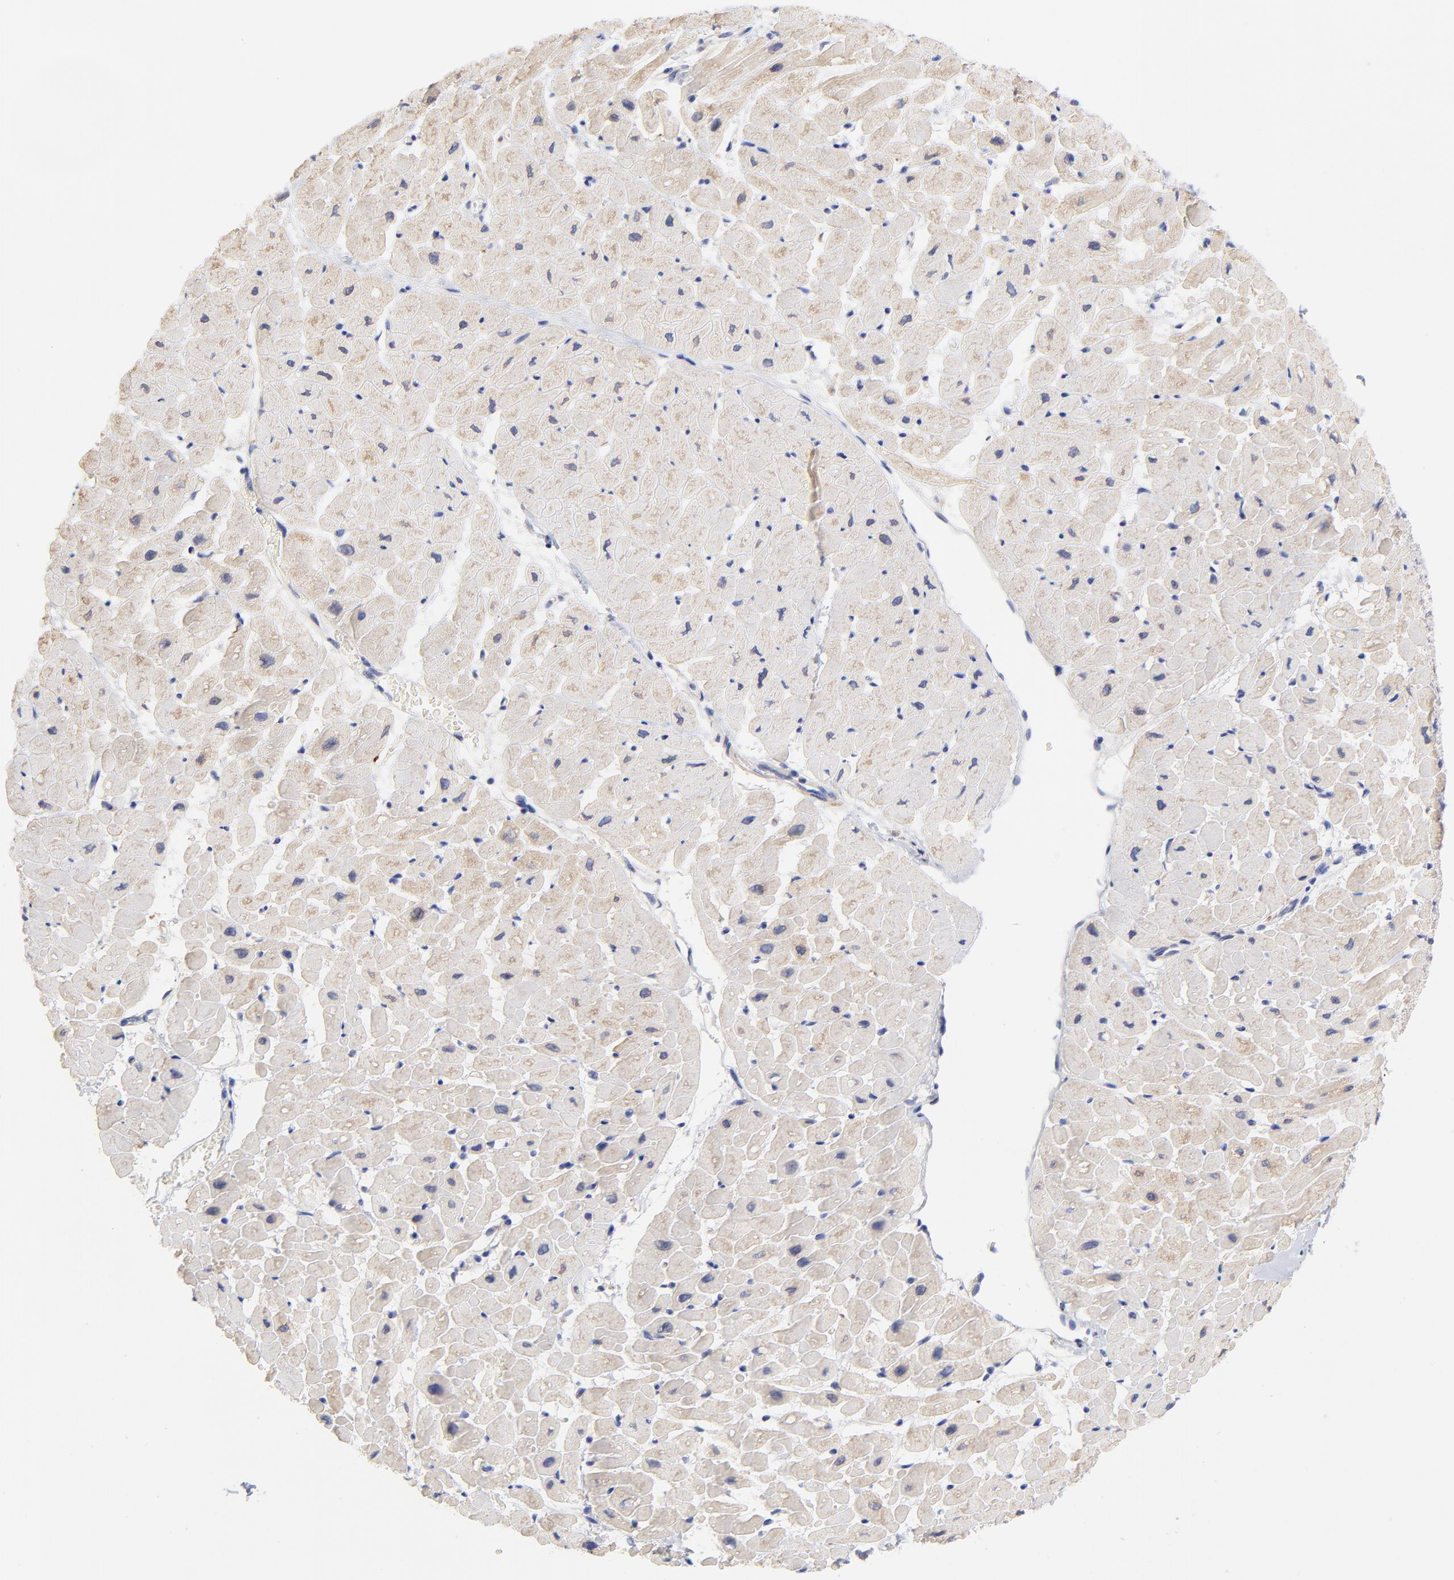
{"staining": {"intensity": "moderate", "quantity": "<25%", "location": "cytoplasmic/membranous"}, "tissue": "heart muscle", "cell_type": "Cardiomyocytes", "image_type": "normal", "snomed": [{"axis": "morphology", "description": "Normal tissue, NOS"}, {"axis": "topography", "description": "Heart"}], "caption": "Cardiomyocytes show low levels of moderate cytoplasmic/membranous positivity in about <25% of cells in benign human heart muscle.", "gene": "TWNK", "patient": {"sex": "male", "age": 45}}